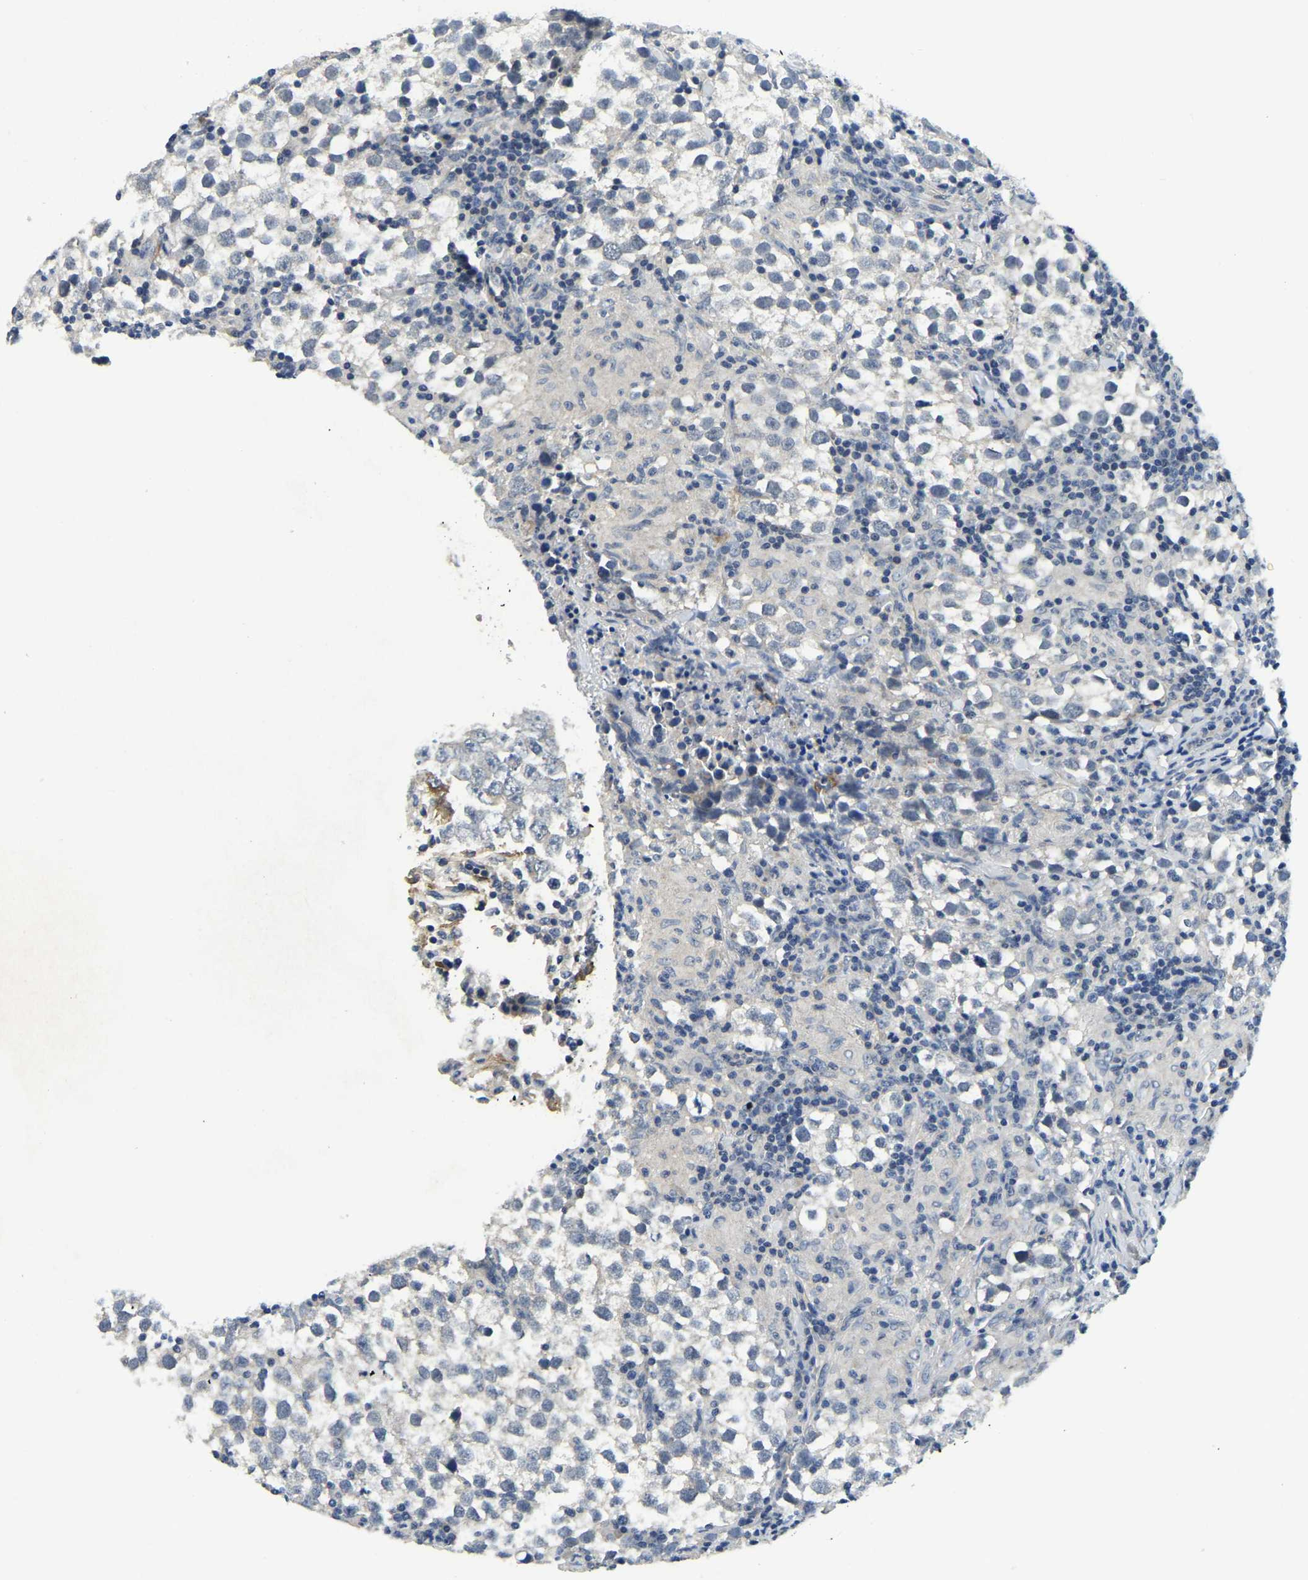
{"staining": {"intensity": "negative", "quantity": "none", "location": "none"}, "tissue": "testis cancer", "cell_type": "Tumor cells", "image_type": "cancer", "snomed": [{"axis": "morphology", "description": "Seminoma, NOS"}, {"axis": "morphology", "description": "Carcinoma, Embryonal, NOS"}, {"axis": "topography", "description": "Testis"}], "caption": "This is an IHC photomicrograph of testis cancer (seminoma). There is no positivity in tumor cells.", "gene": "ITGA2", "patient": {"sex": "male", "age": 36}}